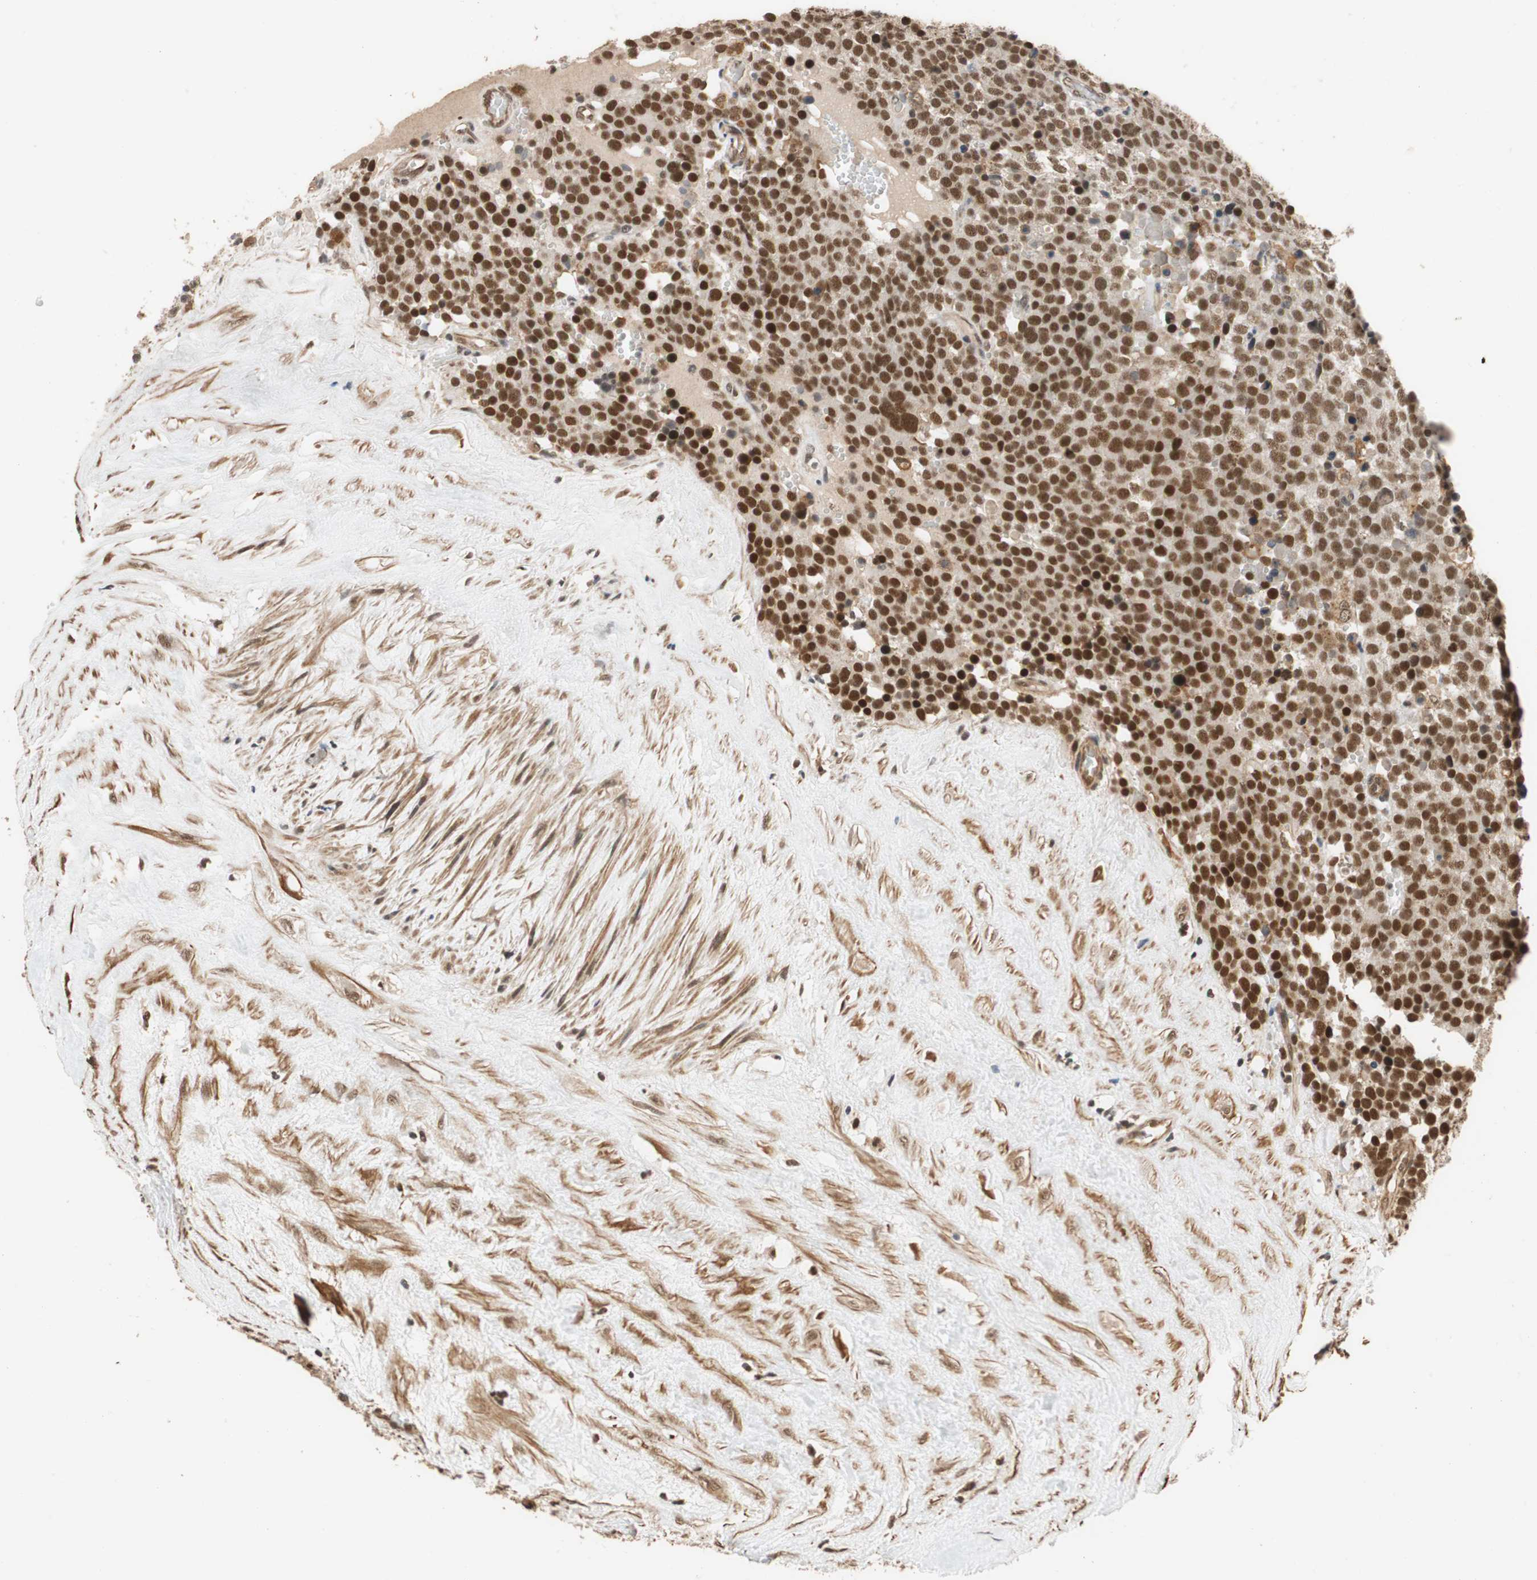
{"staining": {"intensity": "moderate", "quantity": ">75%", "location": "nuclear"}, "tissue": "testis cancer", "cell_type": "Tumor cells", "image_type": "cancer", "snomed": [{"axis": "morphology", "description": "Seminoma, NOS"}, {"axis": "topography", "description": "Testis"}], "caption": "Testis cancer (seminoma) stained for a protein (brown) reveals moderate nuclear positive staining in about >75% of tumor cells.", "gene": "CDC5L", "patient": {"sex": "male", "age": 71}}